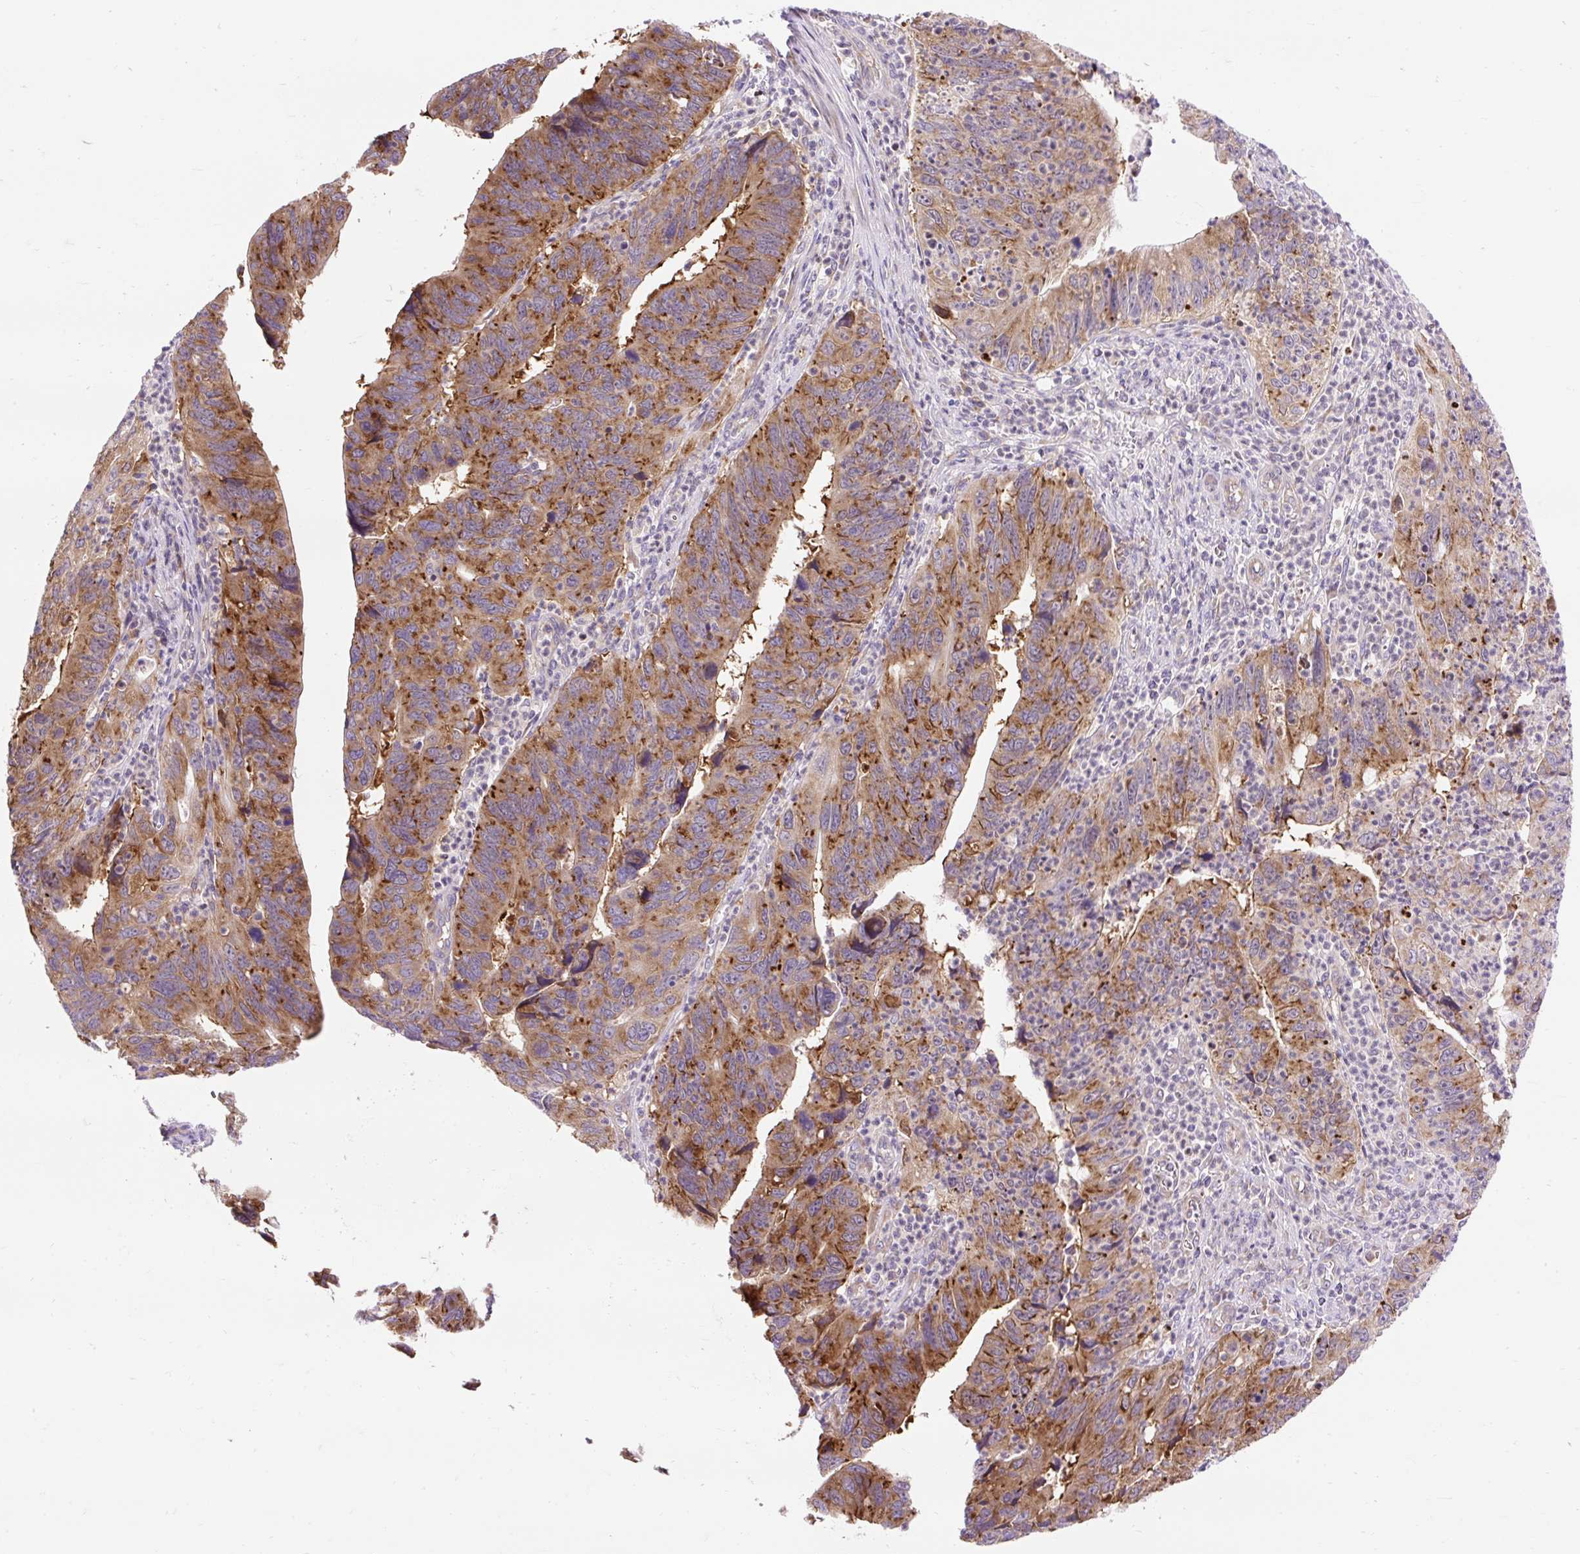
{"staining": {"intensity": "strong", "quantity": "25%-75%", "location": "cytoplasmic/membranous"}, "tissue": "stomach cancer", "cell_type": "Tumor cells", "image_type": "cancer", "snomed": [{"axis": "morphology", "description": "Adenocarcinoma, NOS"}, {"axis": "topography", "description": "Stomach"}], "caption": "Strong cytoplasmic/membranous staining for a protein is present in approximately 25%-75% of tumor cells of stomach cancer using IHC.", "gene": "GPR45", "patient": {"sex": "male", "age": 59}}